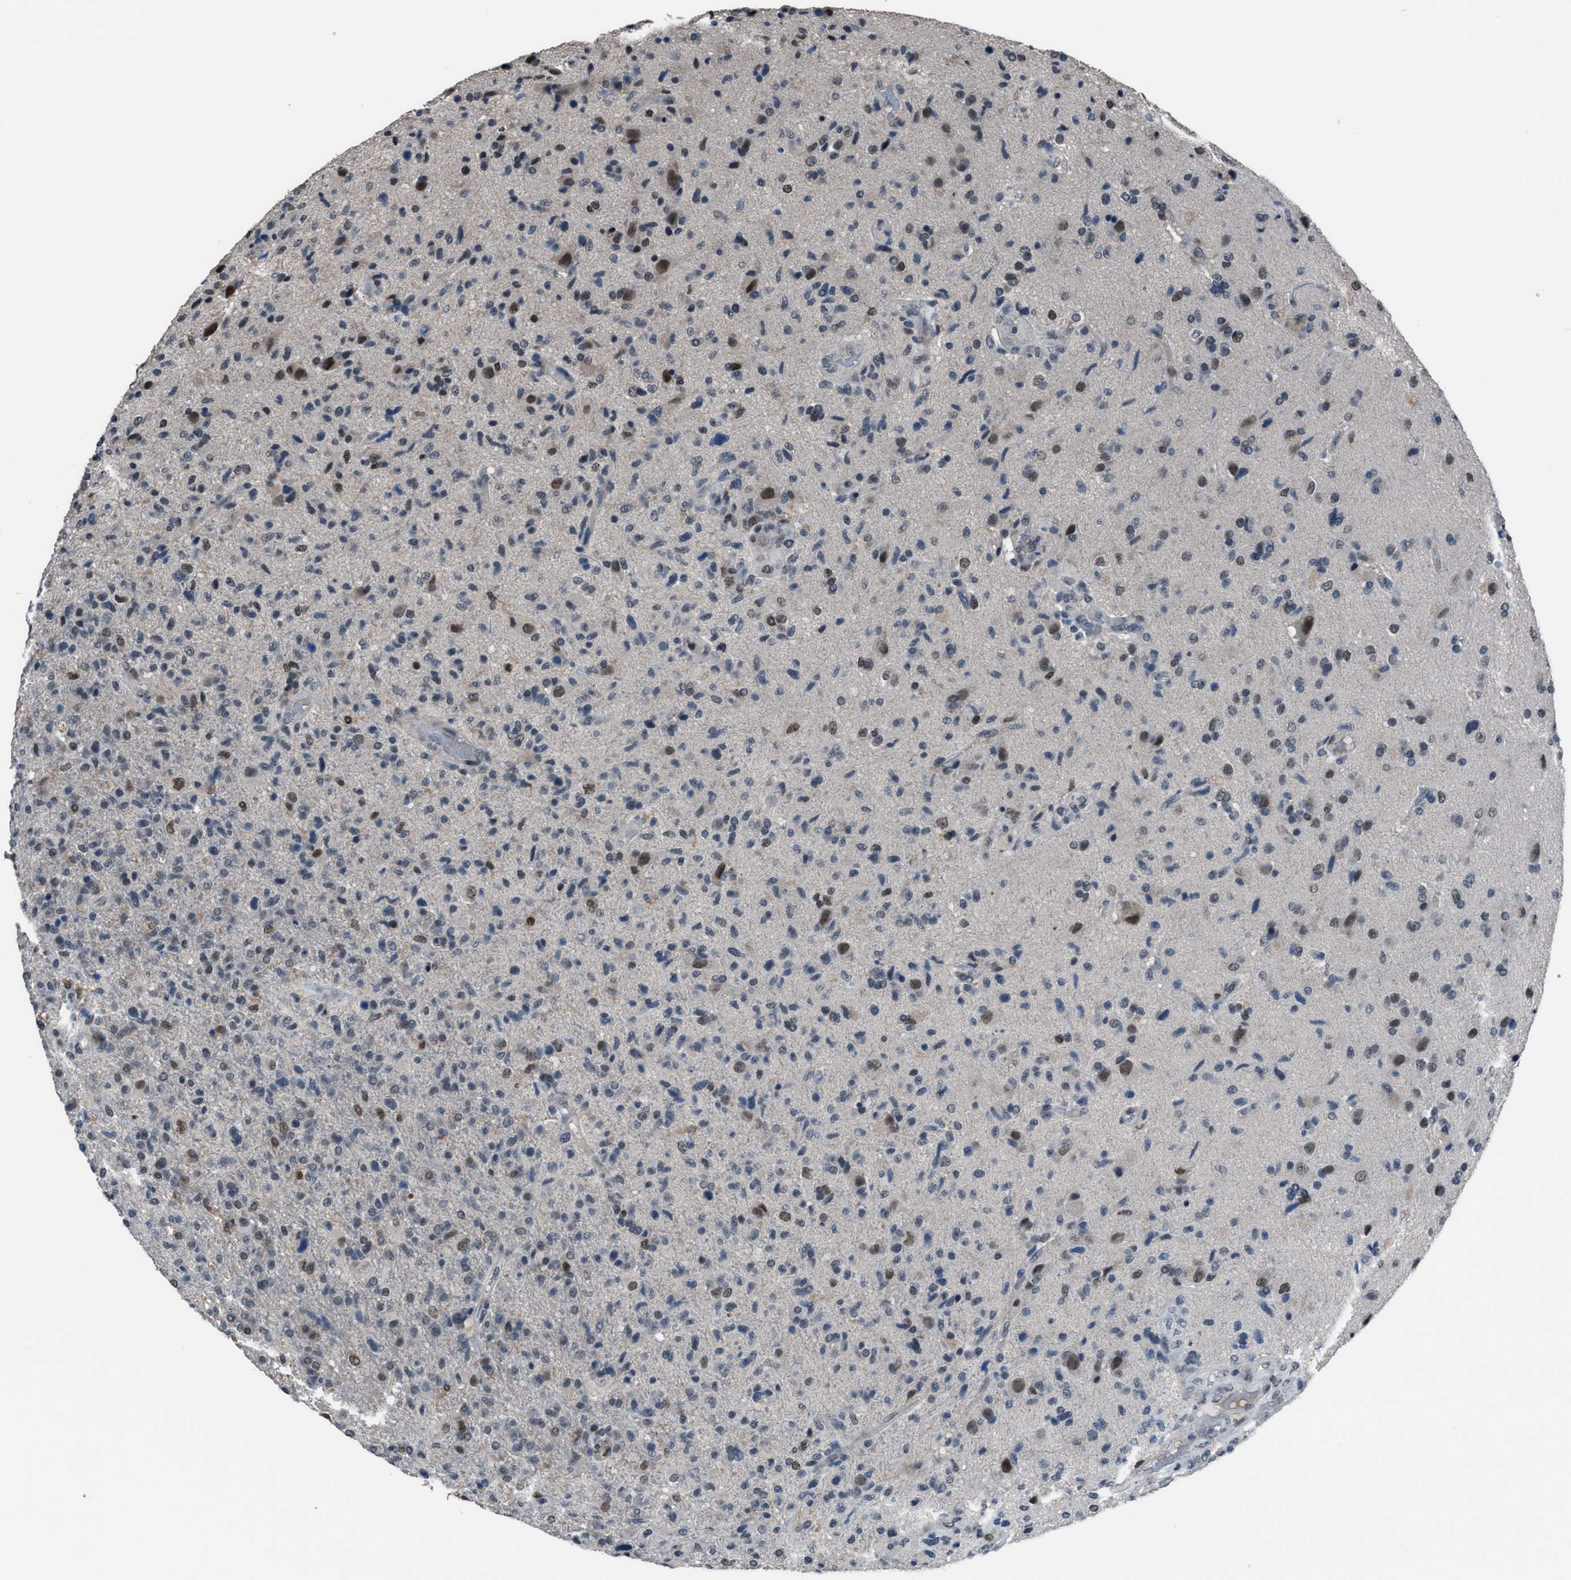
{"staining": {"intensity": "moderate", "quantity": "<25%", "location": "nuclear"}, "tissue": "glioma", "cell_type": "Tumor cells", "image_type": "cancer", "snomed": [{"axis": "morphology", "description": "Glioma, malignant, High grade"}, {"axis": "topography", "description": "Brain"}], "caption": "A low amount of moderate nuclear positivity is identified in approximately <25% of tumor cells in glioma tissue.", "gene": "ZNF276", "patient": {"sex": "male", "age": 72}}